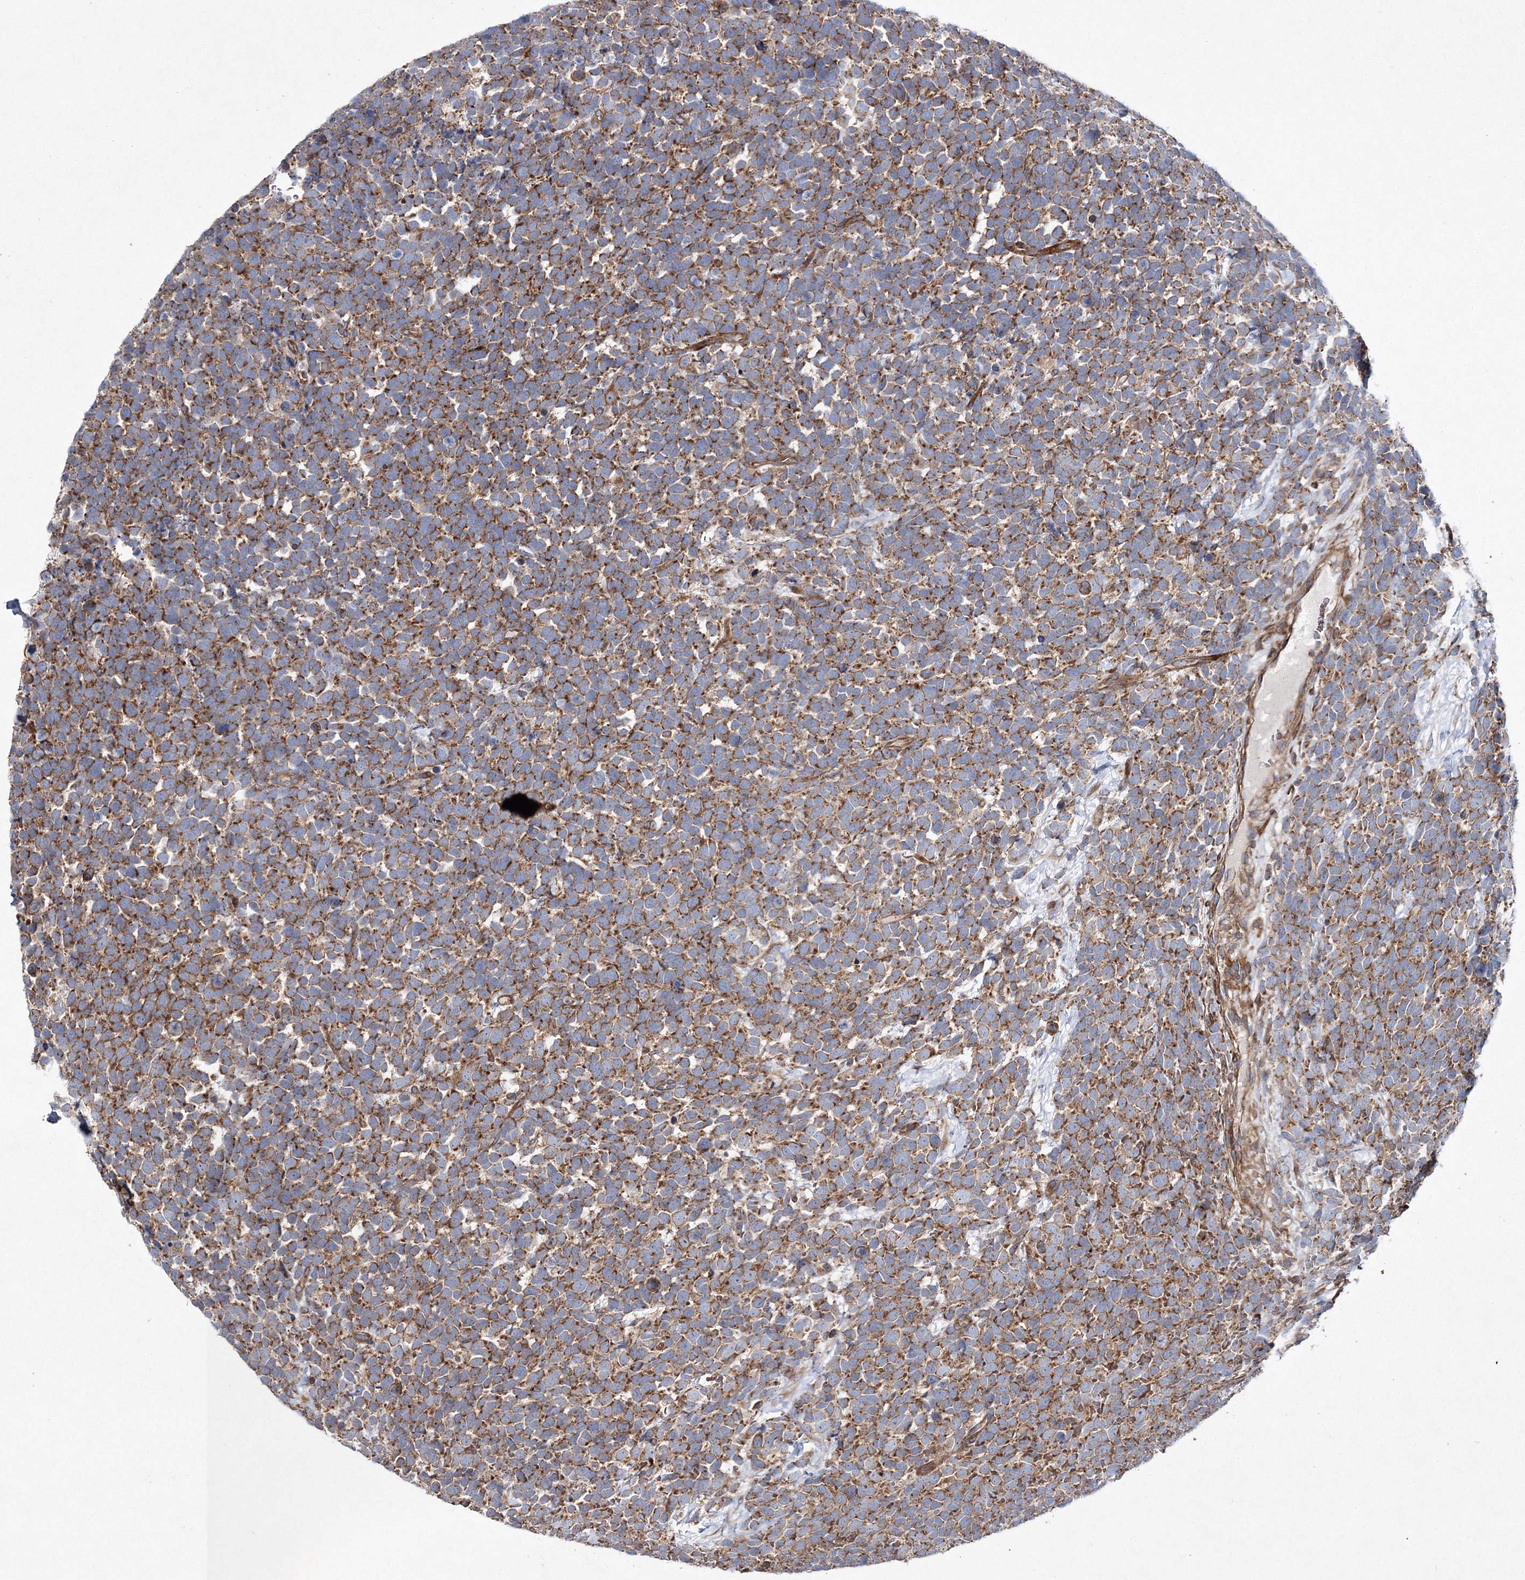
{"staining": {"intensity": "strong", "quantity": ">75%", "location": "cytoplasmic/membranous"}, "tissue": "urothelial cancer", "cell_type": "Tumor cells", "image_type": "cancer", "snomed": [{"axis": "morphology", "description": "Urothelial carcinoma, High grade"}, {"axis": "topography", "description": "Urinary bladder"}], "caption": "A high amount of strong cytoplasmic/membranous staining is present in about >75% of tumor cells in urothelial cancer tissue. (Stains: DAB (3,3'-diaminobenzidine) in brown, nuclei in blue, Microscopy: brightfield microscopy at high magnification).", "gene": "DNAJC13", "patient": {"sex": "female", "age": 82}}